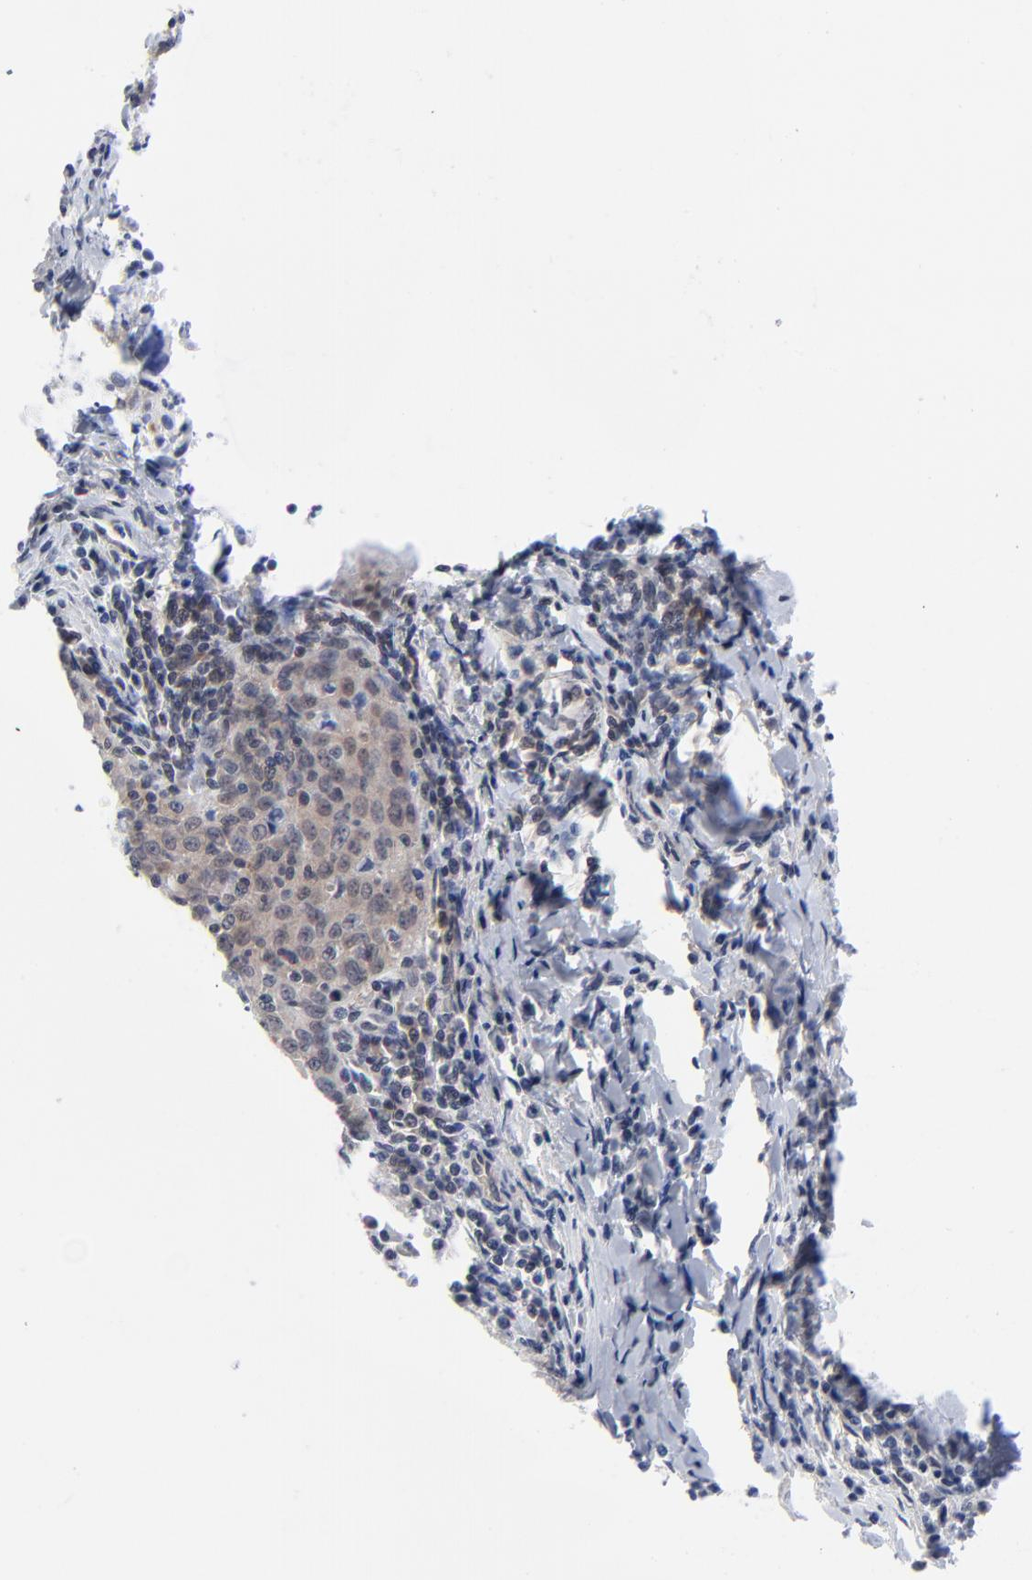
{"staining": {"intensity": "weak", "quantity": ">75%", "location": "cytoplasmic/membranous"}, "tissue": "cervical cancer", "cell_type": "Tumor cells", "image_type": "cancer", "snomed": [{"axis": "morphology", "description": "Squamous cell carcinoma, NOS"}, {"axis": "topography", "description": "Cervix"}], "caption": "The photomicrograph displays a brown stain indicating the presence of a protein in the cytoplasmic/membranous of tumor cells in squamous cell carcinoma (cervical). (DAB (3,3'-diaminobenzidine) IHC, brown staining for protein, blue staining for nuclei).", "gene": "RPS6KB1", "patient": {"sex": "female", "age": 27}}